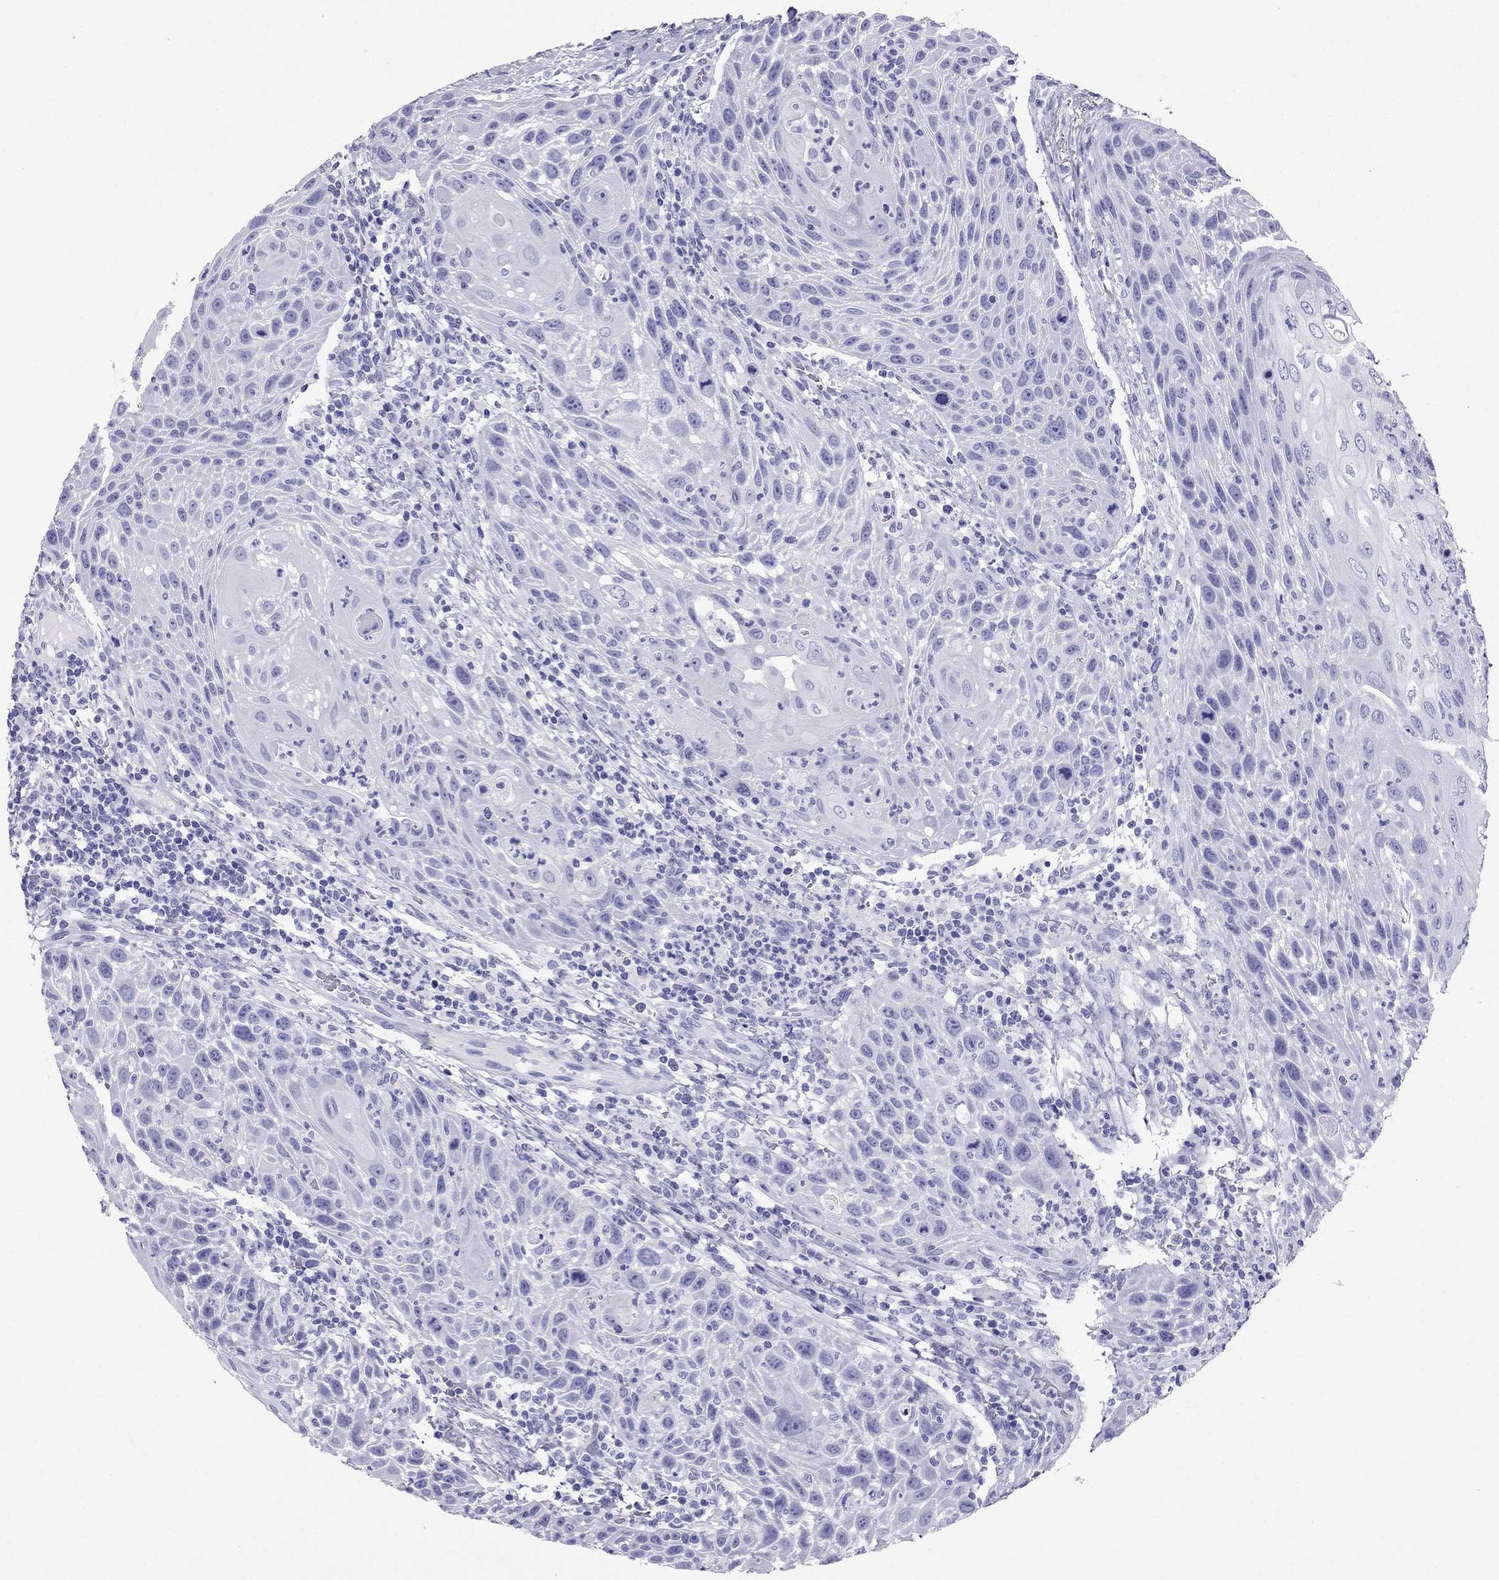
{"staining": {"intensity": "negative", "quantity": "none", "location": "none"}, "tissue": "head and neck cancer", "cell_type": "Tumor cells", "image_type": "cancer", "snomed": [{"axis": "morphology", "description": "Squamous cell carcinoma, NOS"}, {"axis": "topography", "description": "Head-Neck"}], "caption": "The micrograph displays no significant staining in tumor cells of head and neck squamous cell carcinoma.", "gene": "AVPR1B", "patient": {"sex": "male", "age": 69}}